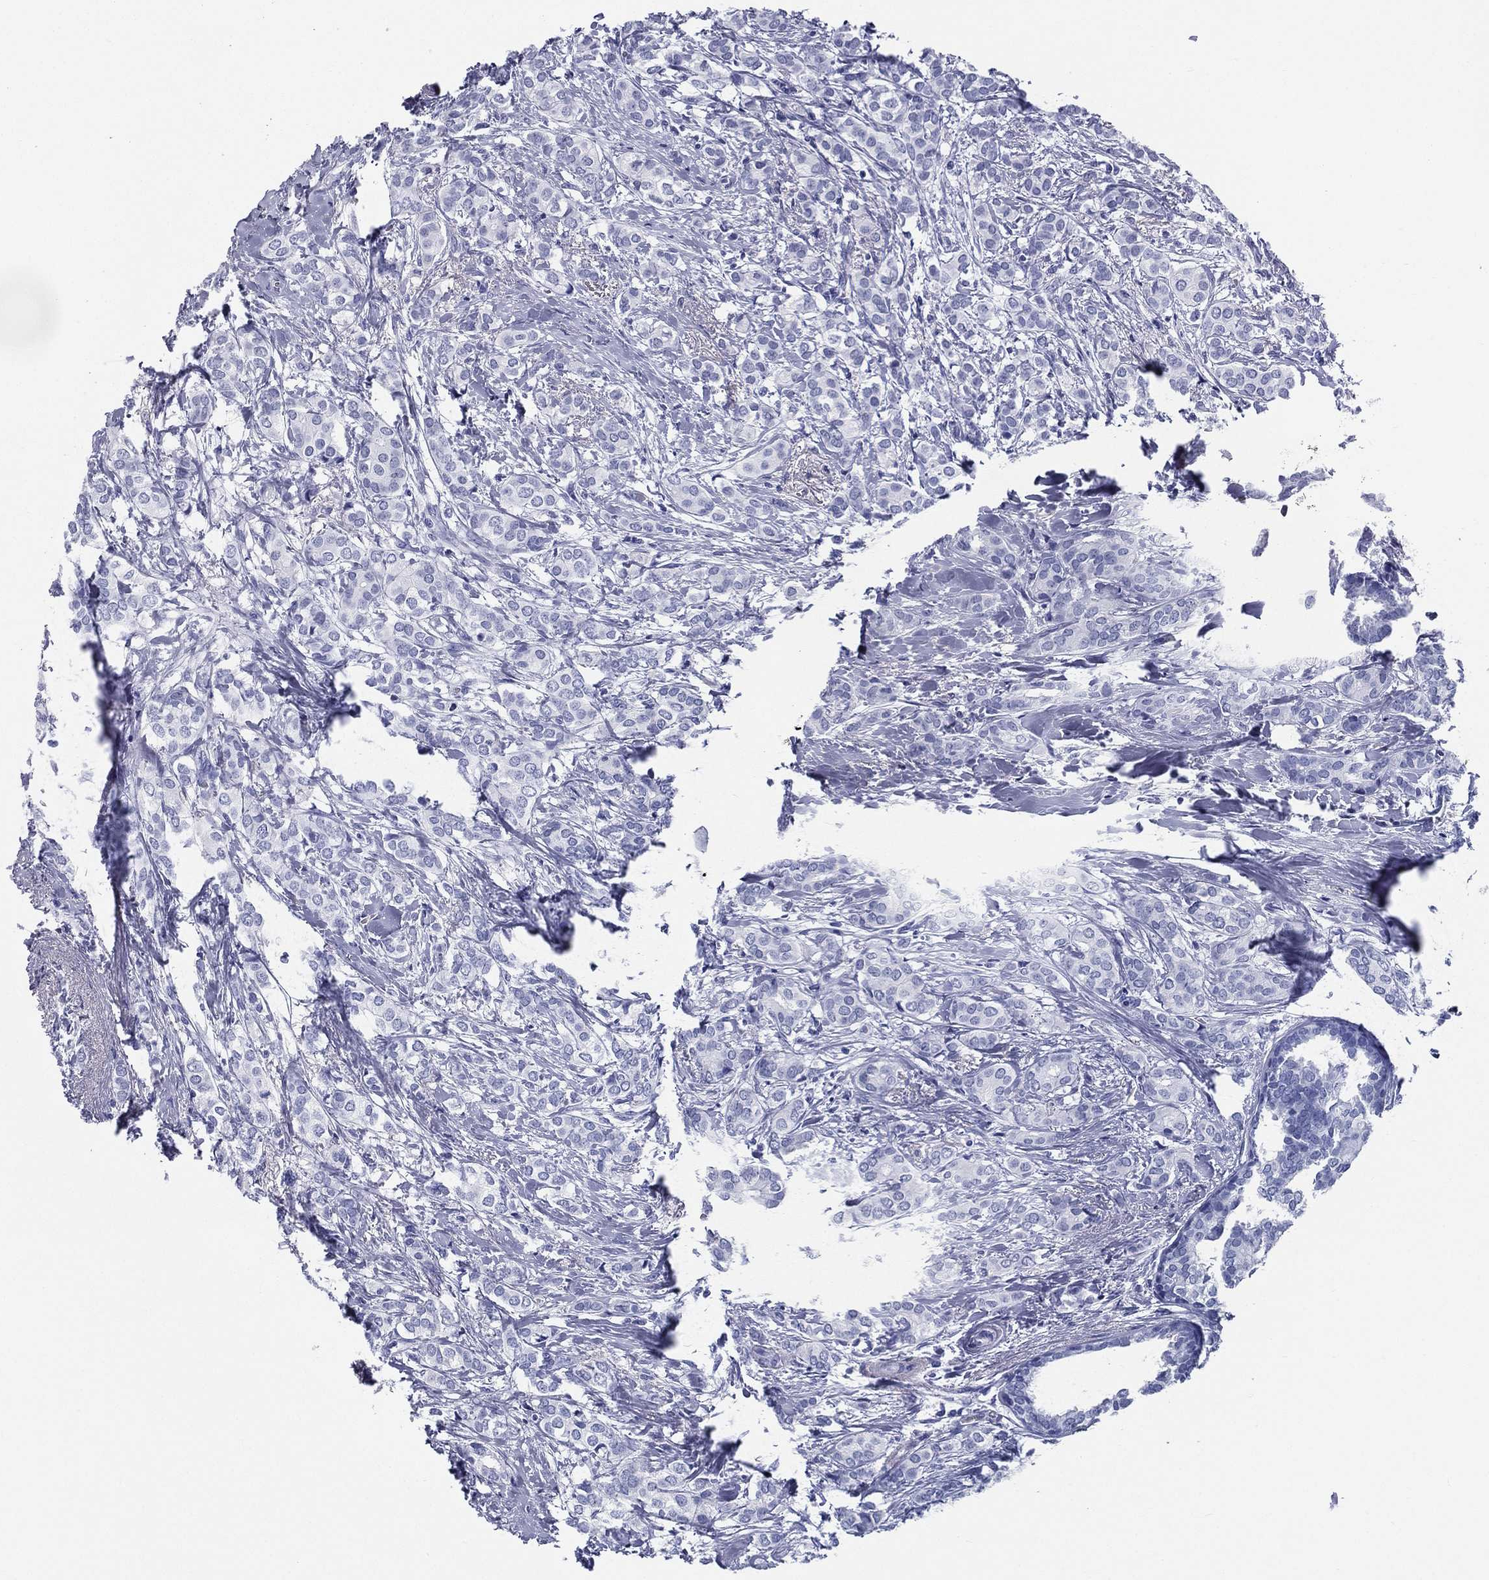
{"staining": {"intensity": "negative", "quantity": "none", "location": "none"}, "tissue": "breast cancer", "cell_type": "Tumor cells", "image_type": "cancer", "snomed": [{"axis": "morphology", "description": "Duct carcinoma"}, {"axis": "topography", "description": "Breast"}], "caption": "This is a histopathology image of immunohistochemistry staining of breast cancer (intraductal carcinoma), which shows no expression in tumor cells. (Immunohistochemistry (ihc), brightfield microscopy, high magnification).", "gene": "RSPH4A", "patient": {"sex": "female", "age": 73}}